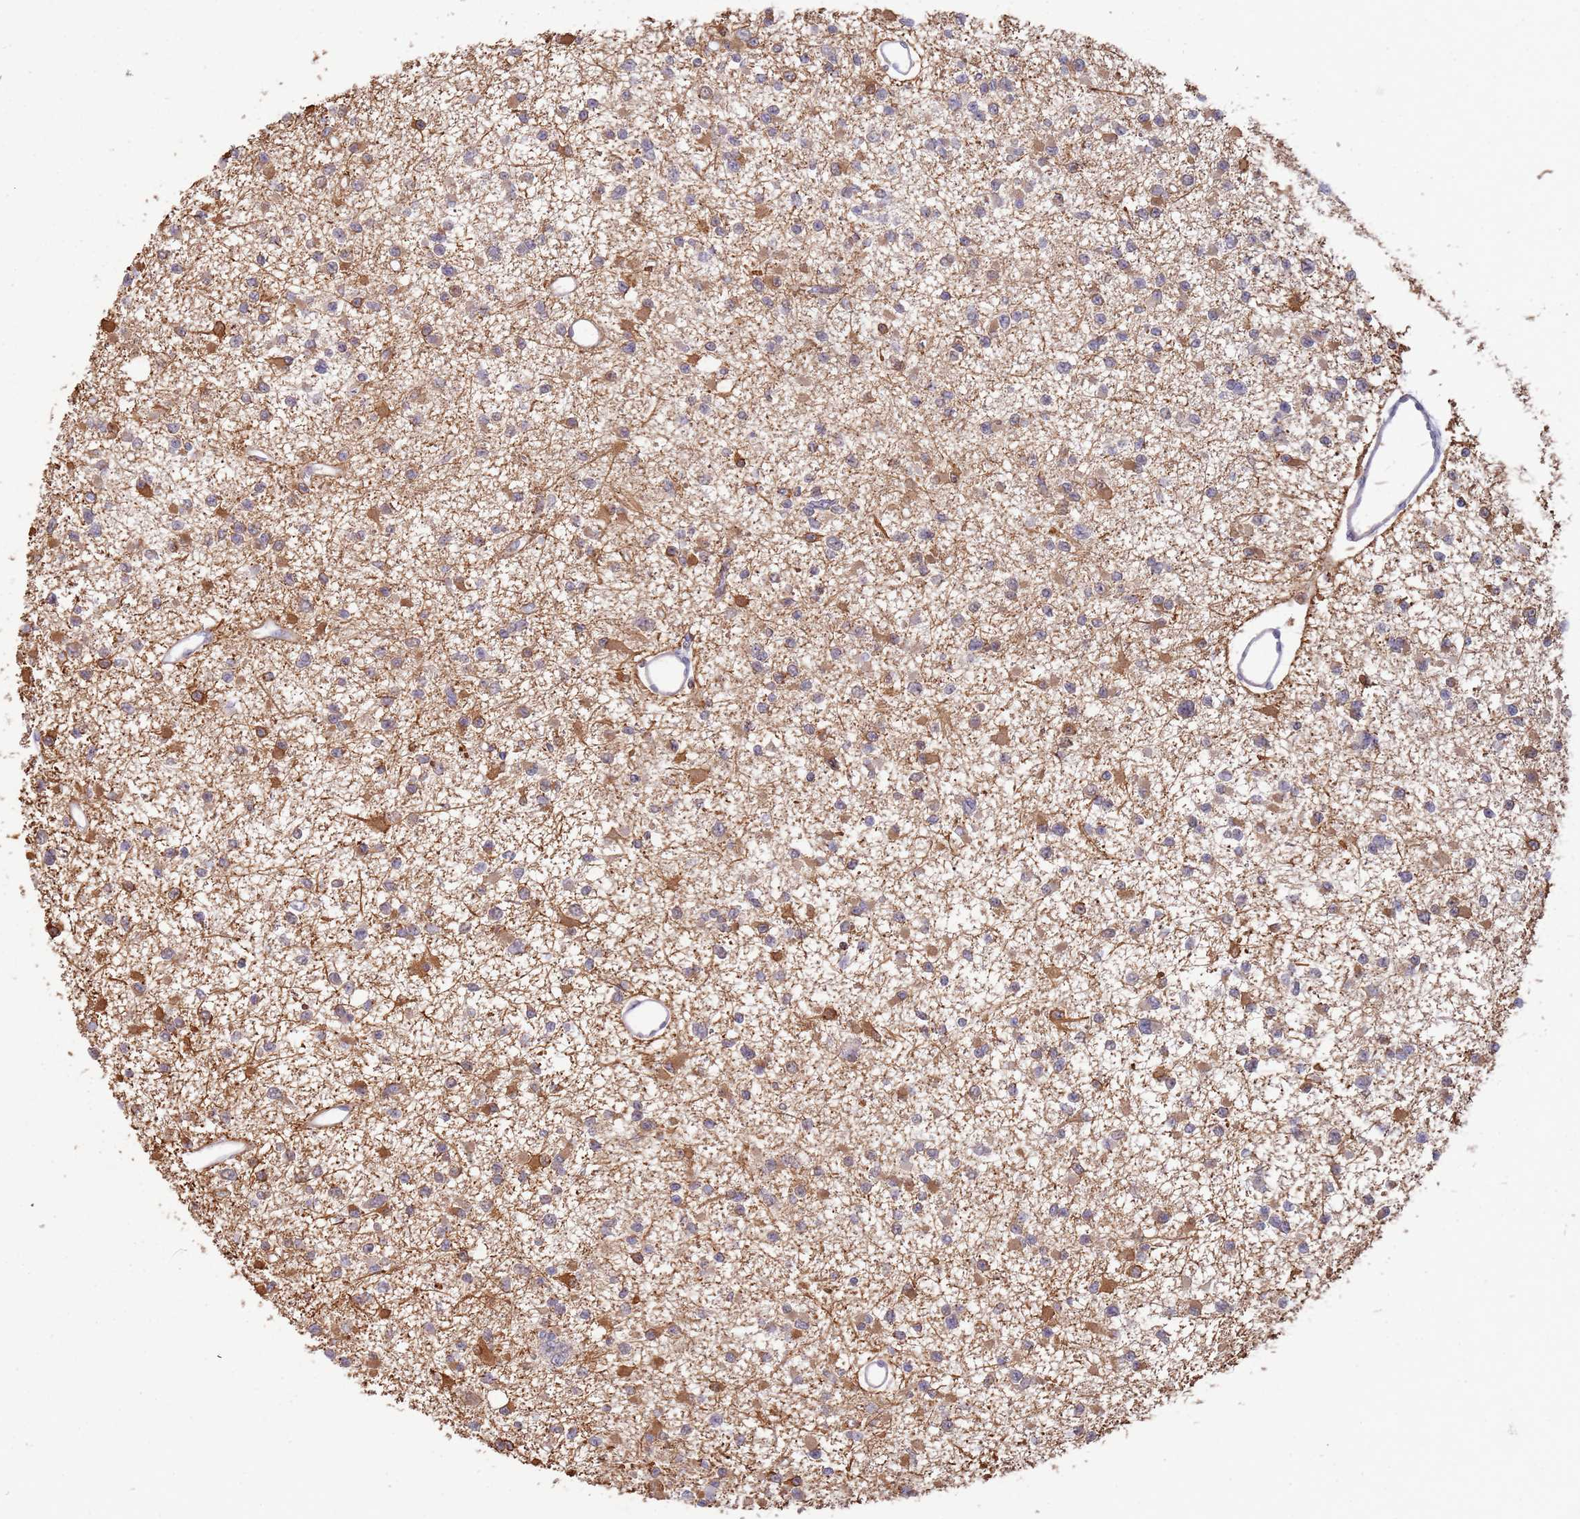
{"staining": {"intensity": "moderate", "quantity": "<25%", "location": "cytoplasmic/membranous"}, "tissue": "glioma", "cell_type": "Tumor cells", "image_type": "cancer", "snomed": [{"axis": "morphology", "description": "Glioma, malignant, Low grade"}, {"axis": "topography", "description": "Brain"}], "caption": "High-power microscopy captured an immunohistochemistry (IHC) image of malignant low-grade glioma, revealing moderate cytoplasmic/membranous expression in about <25% of tumor cells.", "gene": "MPEG1", "patient": {"sex": "female", "age": 22}}